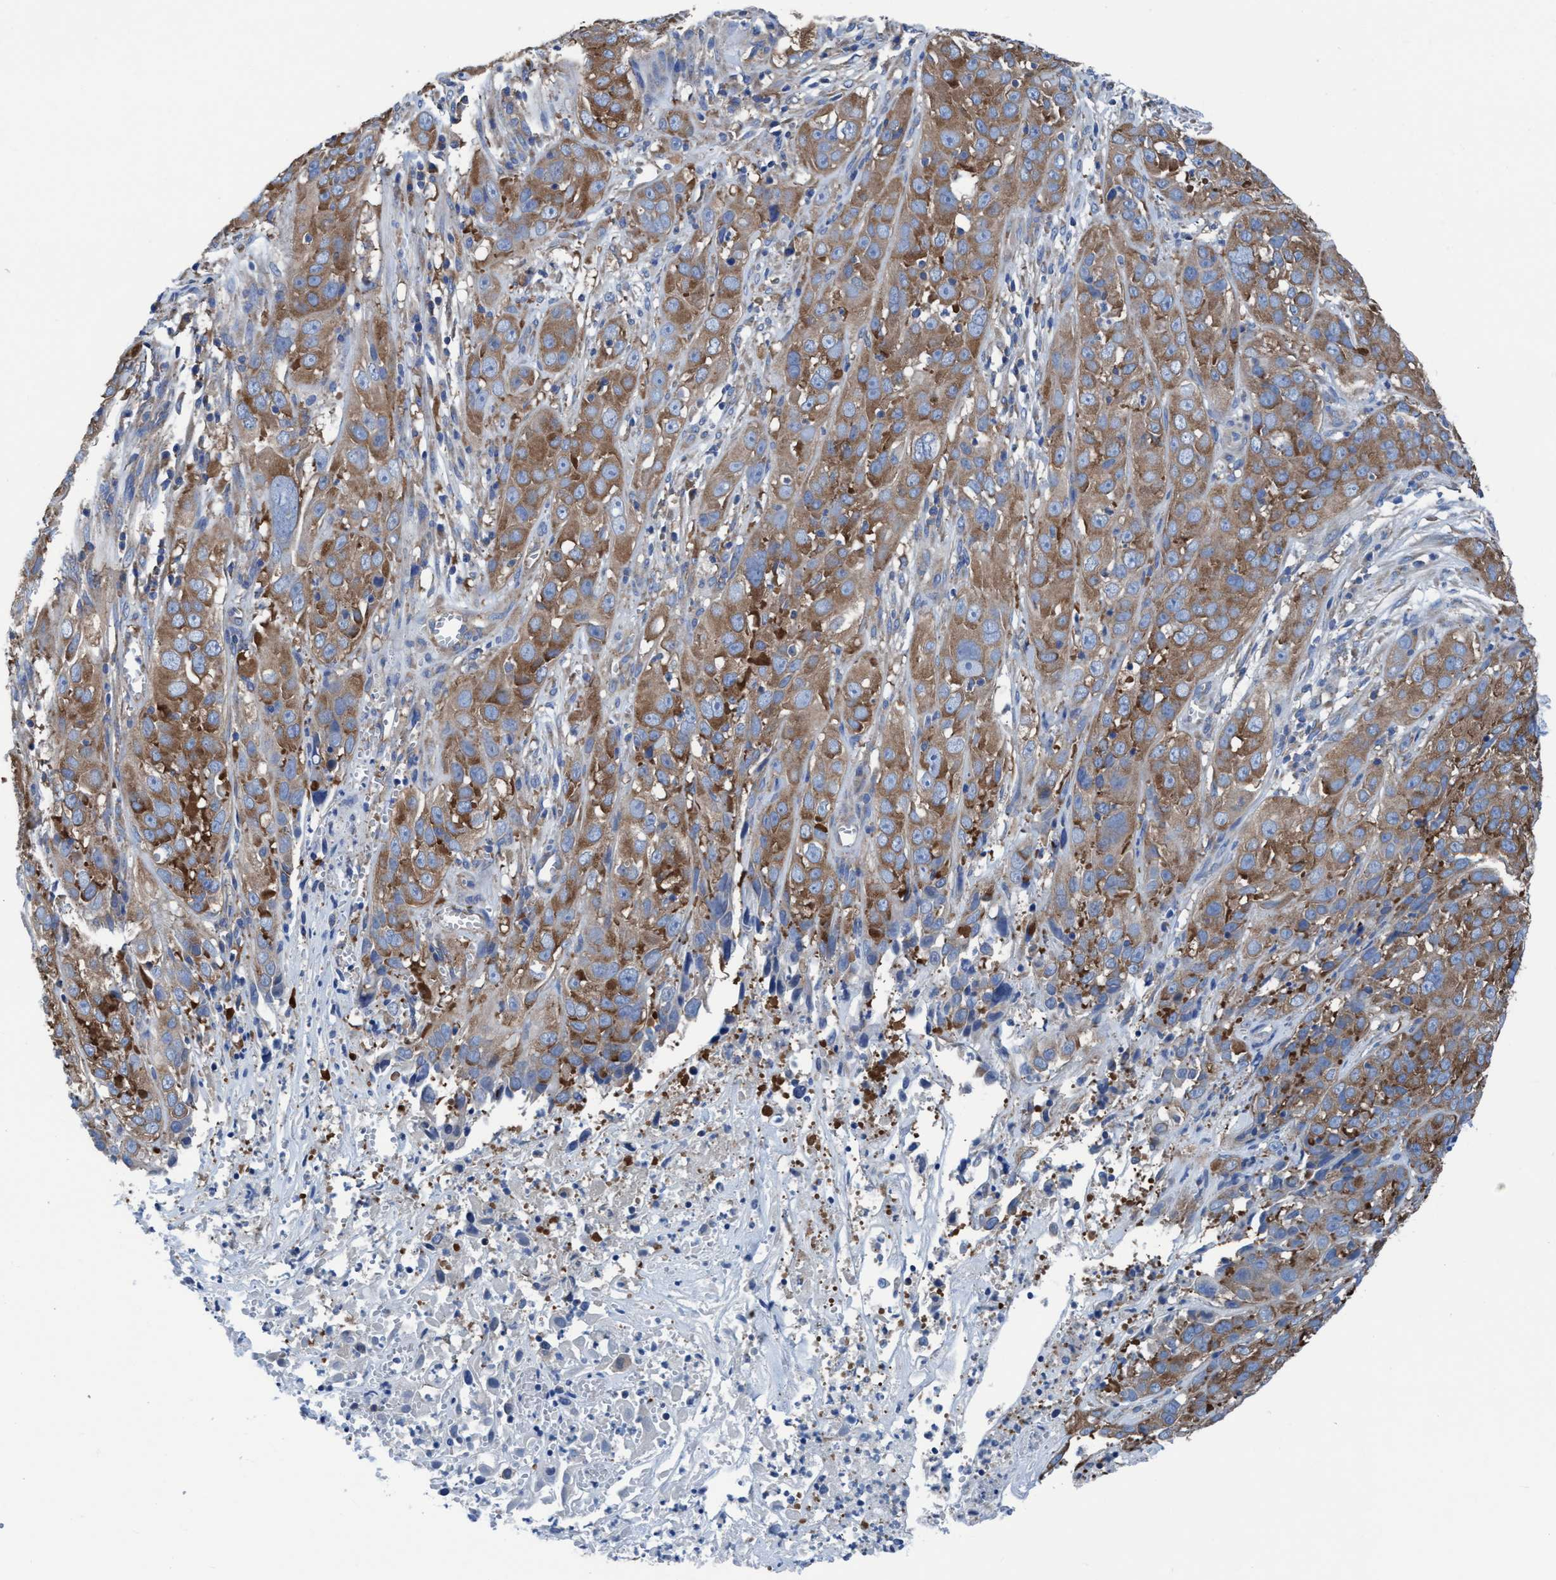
{"staining": {"intensity": "moderate", "quantity": ">75%", "location": "cytoplasmic/membranous"}, "tissue": "cervical cancer", "cell_type": "Tumor cells", "image_type": "cancer", "snomed": [{"axis": "morphology", "description": "Squamous cell carcinoma, NOS"}, {"axis": "topography", "description": "Cervix"}], "caption": "Brown immunohistochemical staining in squamous cell carcinoma (cervical) displays moderate cytoplasmic/membranous positivity in approximately >75% of tumor cells.", "gene": "NMT1", "patient": {"sex": "female", "age": 32}}